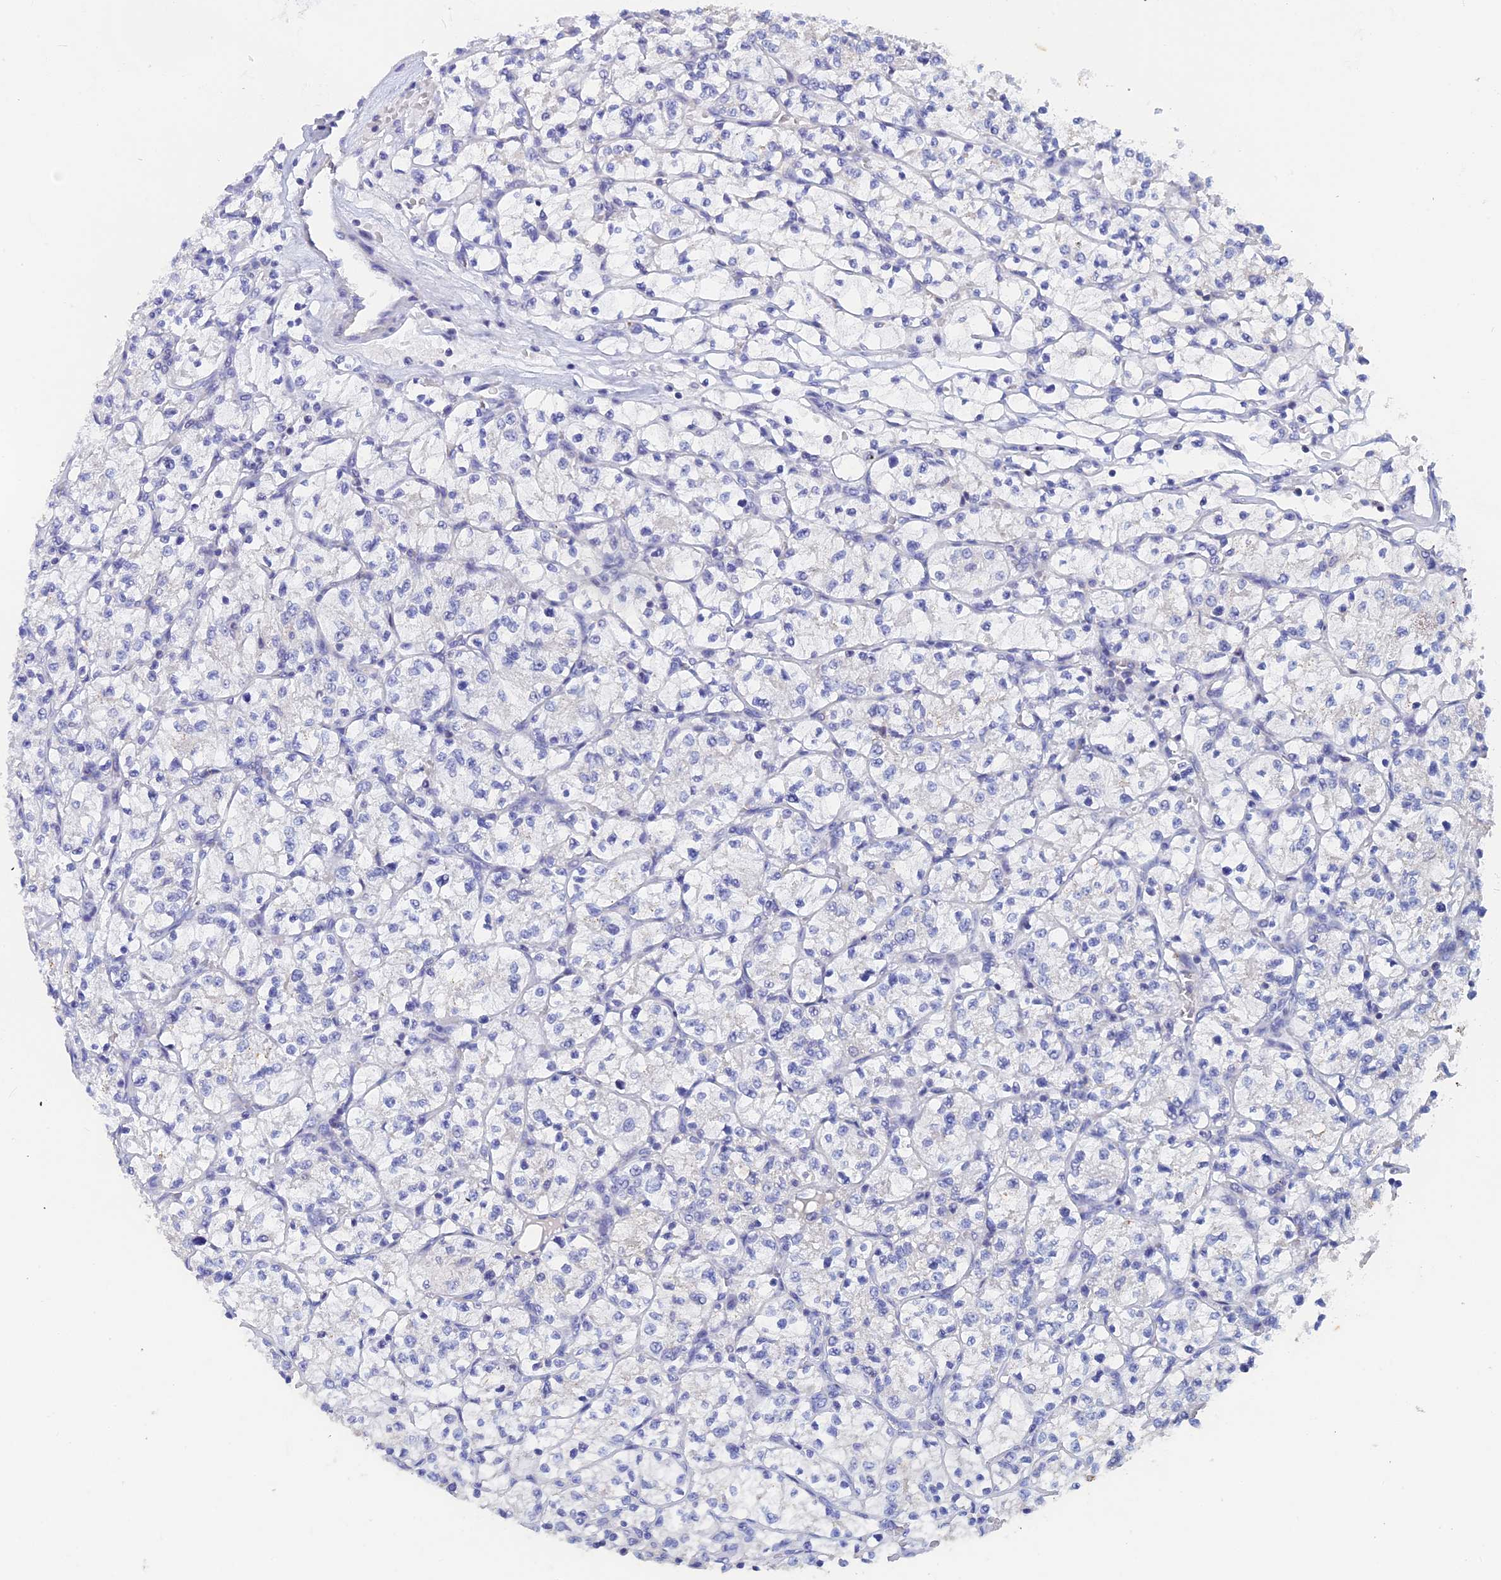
{"staining": {"intensity": "negative", "quantity": "none", "location": "none"}, "tissue": "renal cancer", "cell_type": "Tumor cells", "image_type": "cancer", "snomed": [{"axis": "morphology", "description": "Adenocarcinoma, NOS"}, {"axis": "topography", "description": "Kidney"}], "caption": "Immunohistochemical staining of renal cancer displays no significant staining in tumor cells. The staining is performed using DAB brown chromogen with nuclei counter-stained in using hematoxylin.", "gene": "ACP7", "patient": {"sex": "female", "age": 64}}